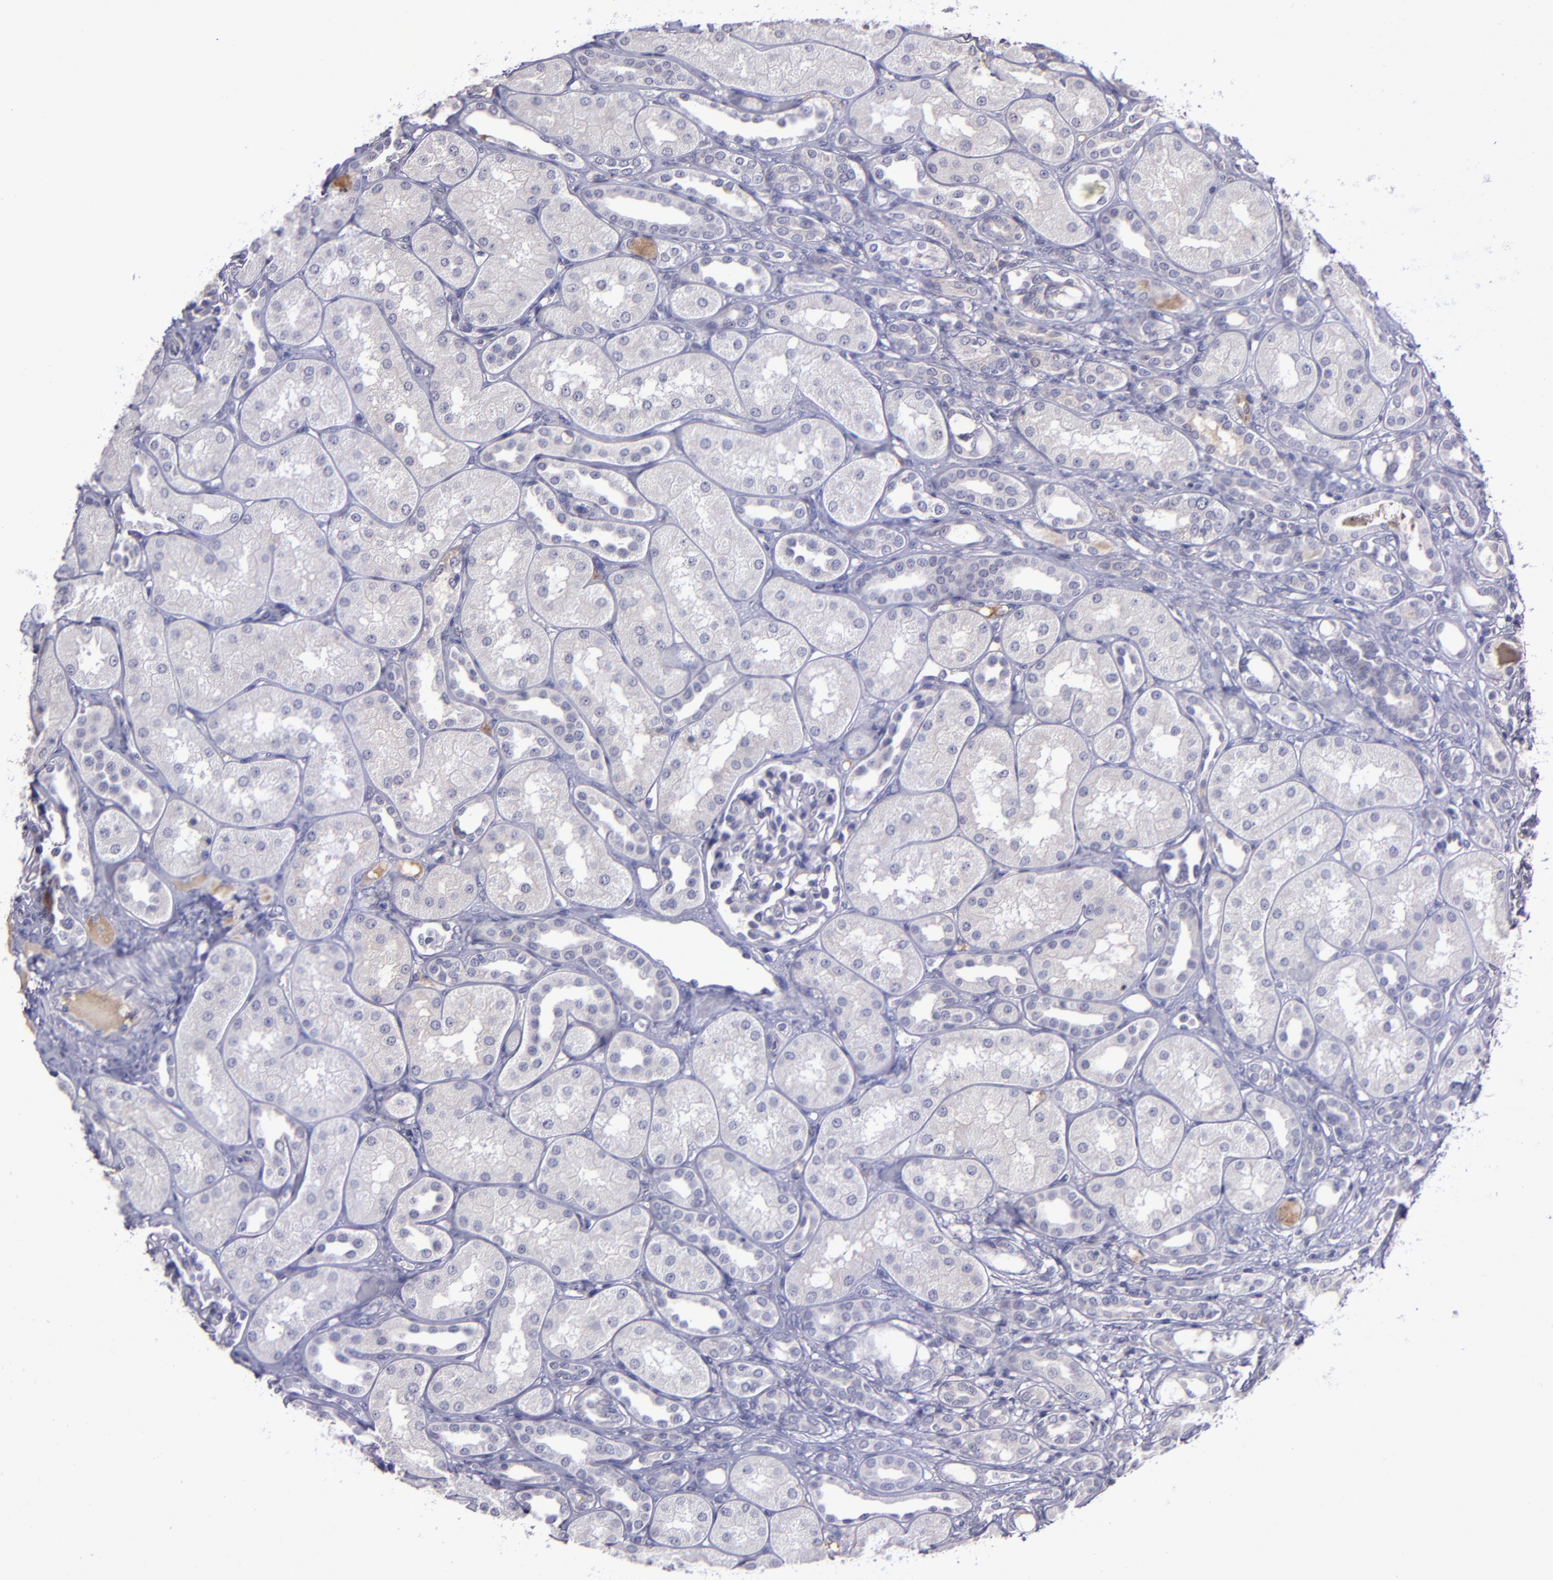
{"staining": {"intensity": "negative", "quantity": "none", "location": "none"}, "tissue": "kidney", "cell_type": "Cells in glomeruli", "image_type": "normal", "snomed": [{"axis": "morphology", "description": "Normal tissue, NOS"}, {"axis": "topography", "description": "Kidney"}], "caption": "Cells in glomeruli show no significant staining in unremarkable kidney.", "gene": "MASP1", "patient": {"sex": "male", "age": 7}}